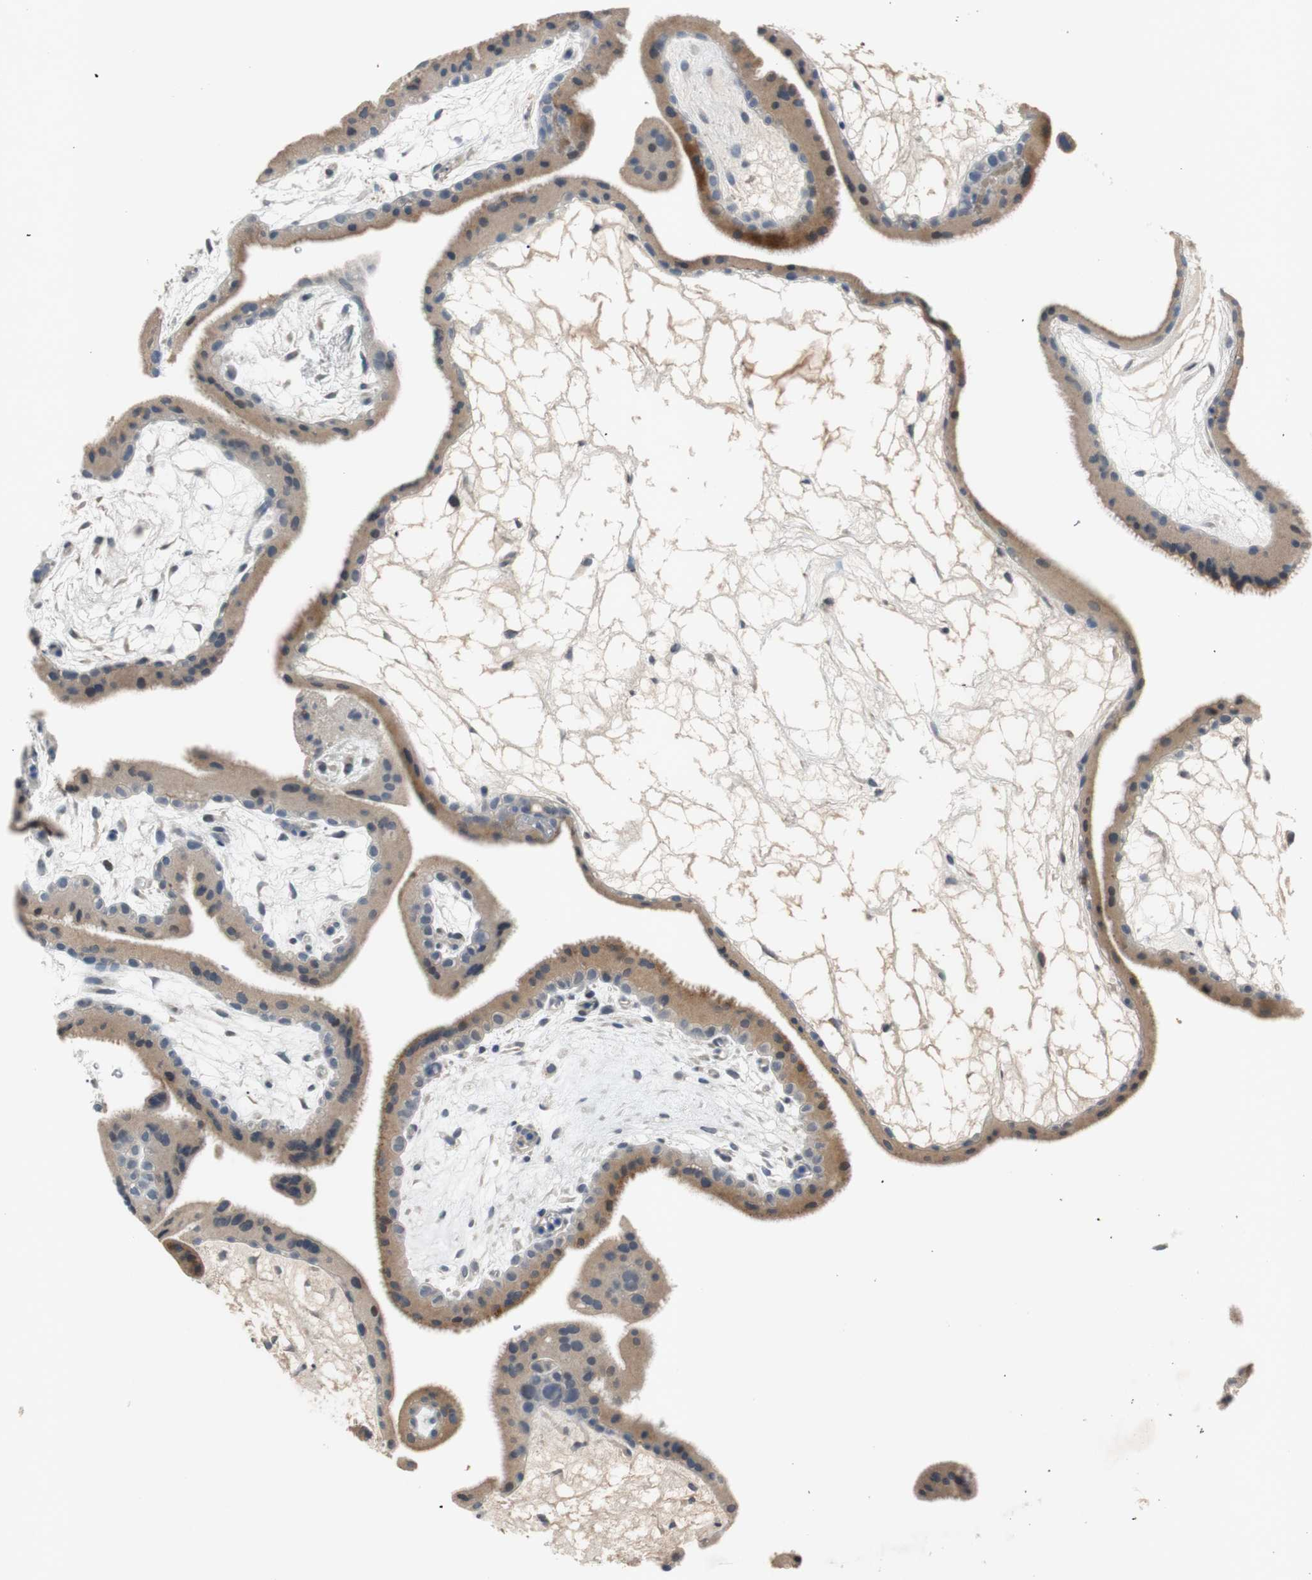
{"staining": {"intensity": "weak", "quantity": "25%-75%", "location": "cytoplasmic/membranous"}, "tissue": "placenta", "cell_type": "Decidual cells", "image_type": "normal", "snomed": [{"axis": "morphology", "description": "Normal tissue, NOS"}, {"axis": "topography", "description": "Placenta"}], "caption": "A histopathology image showing weak cytoplasmic/membranous expression in about 25%-75% of decidual cells in benign placenta, as visualized by brown immunohistochemical staining.", "gene": "COL12A1", "patient": {"sex": "female", "age": 19}}